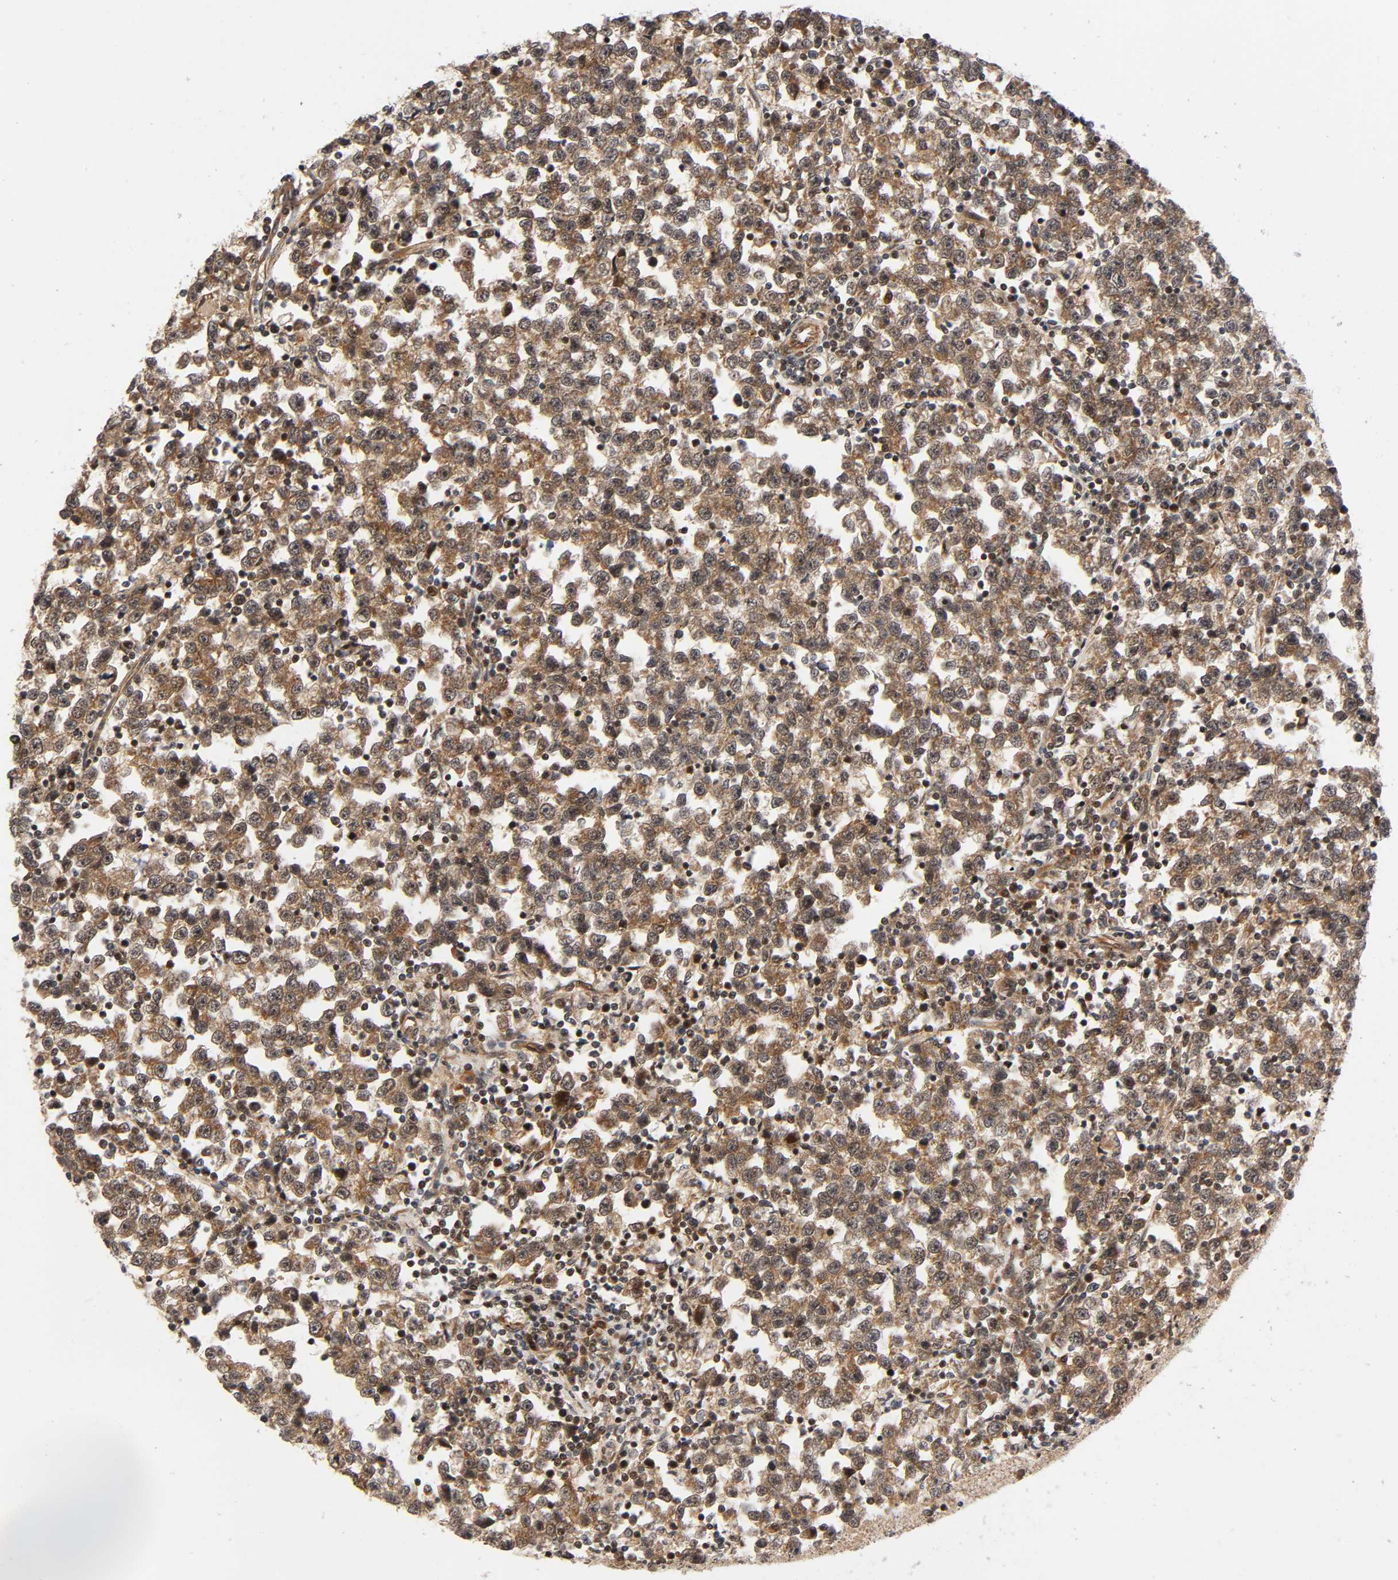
{"staining": {"intensity": "moderate", "quantity": ">75%", "location": "cytoplasmic/membranous"}, "tissue": "testis cancer", "cell_type": "Tumor cells", "image_type": "cancer", "snomed": [{"axis": "morphology", "description": "Seminoma, NOS"}, {"axis": "topography", "description": "Testis"}], "caption": "Testis seminoma stained for a protein exhibits moderate cytoplasmic/membranous positivity in tumor cells.", "gene": "IQCJ-SCHIP1", "patient": {"sex": "male", "age": 43}}